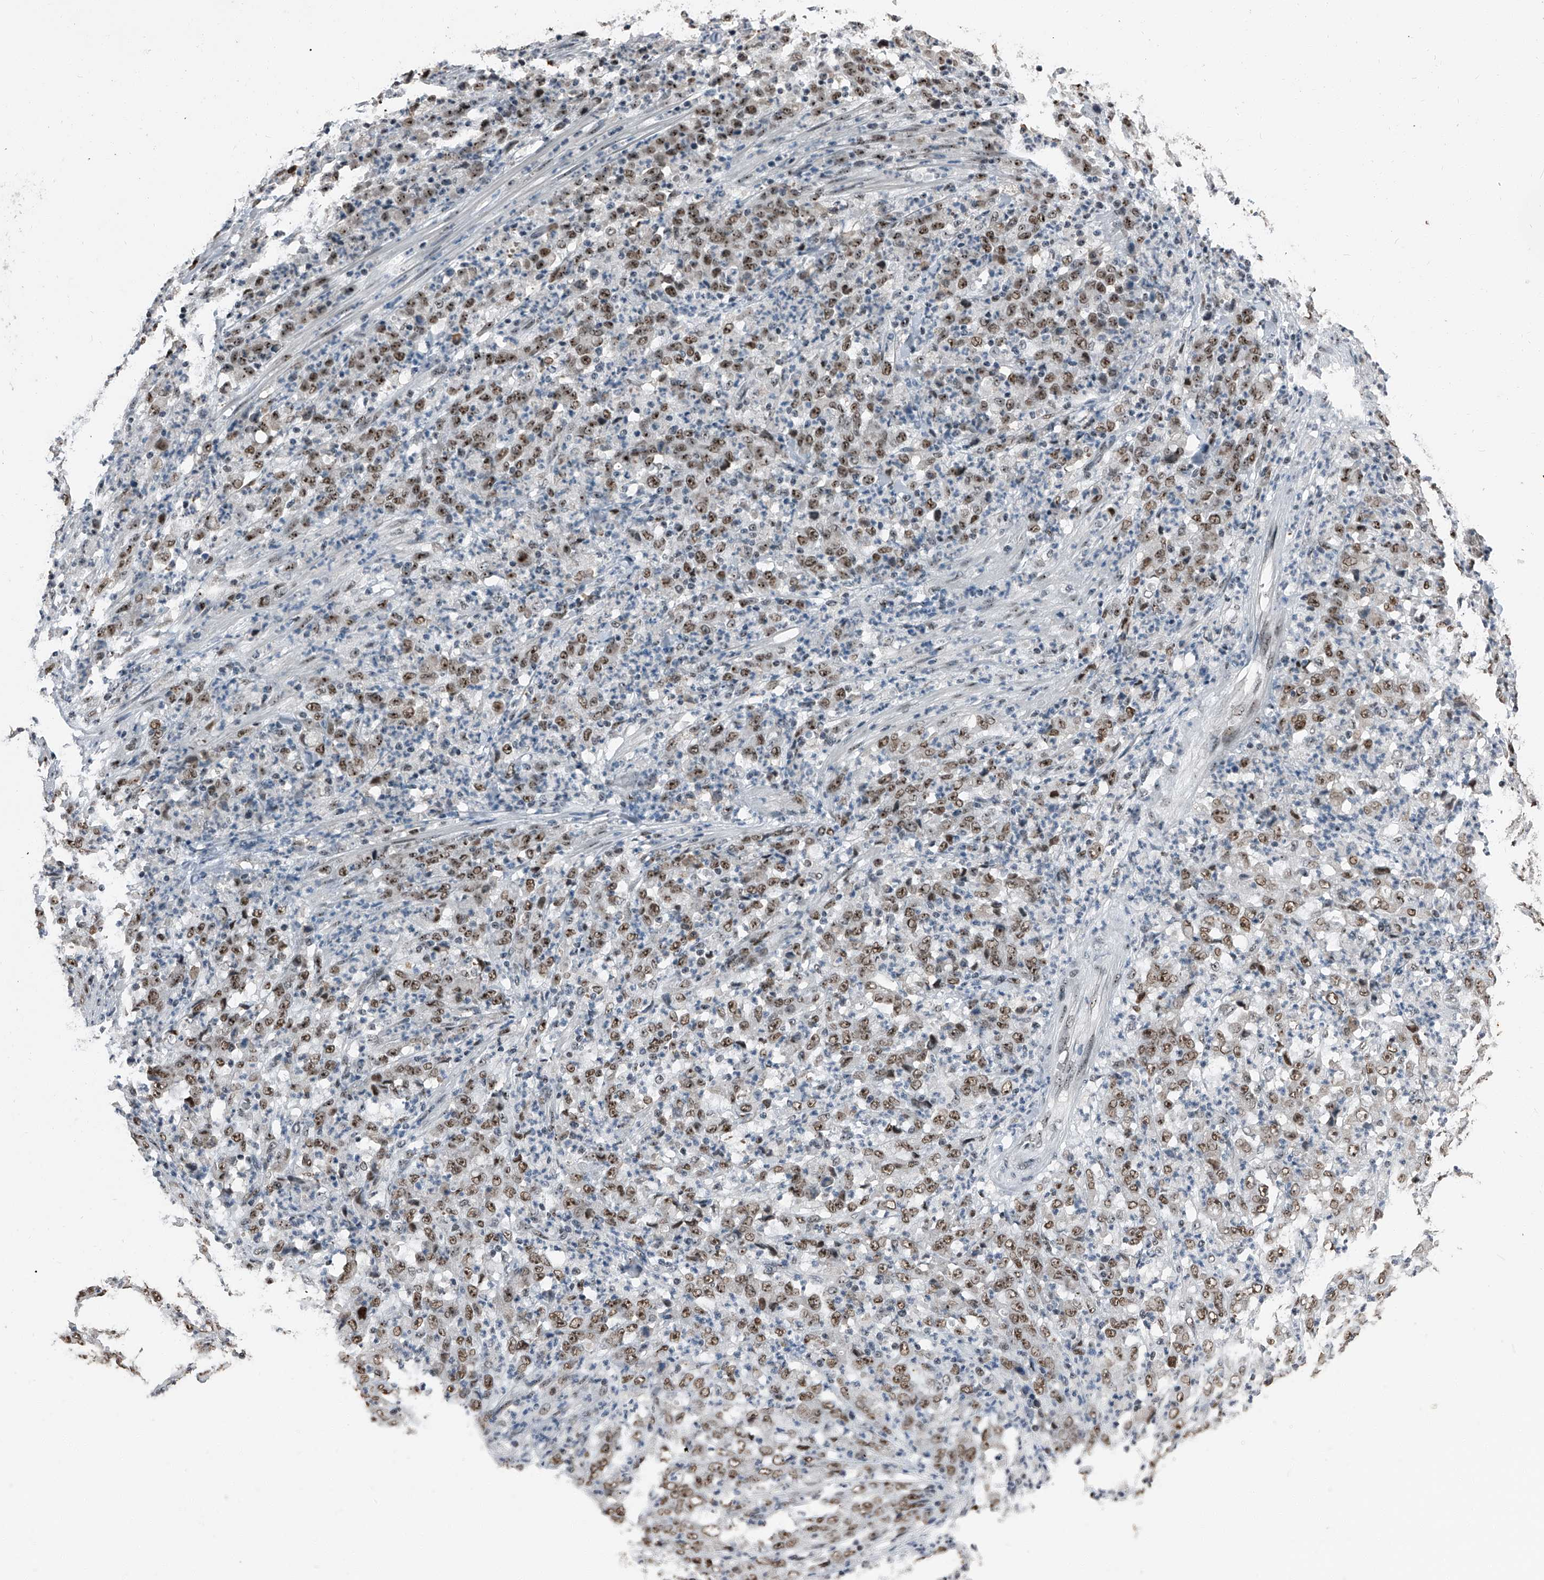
{"staining": {"intensity": "moderate", "quantity": ">75%", "location": "nuclear"}, "tissue": "stomach cancer", "cell_type": "Tumor cells", "image_type": "cancer", "snomed": [{"axis": "morphology", "description": "Adenocarcinoma, NOS"}, {"axis": "topography", "description": "Stomach, lower"}], "caption": "Immunohistochemistry (IHC) (DAB (3,3'-diaminobenzidine)) staining of stomach cancer (adenocarcinoma) exhibits moderate nuclear protein positivity in about >75% of tumor cells.", "gene": "TCOF1", "patient": {"sex": "female", "age": 71}}